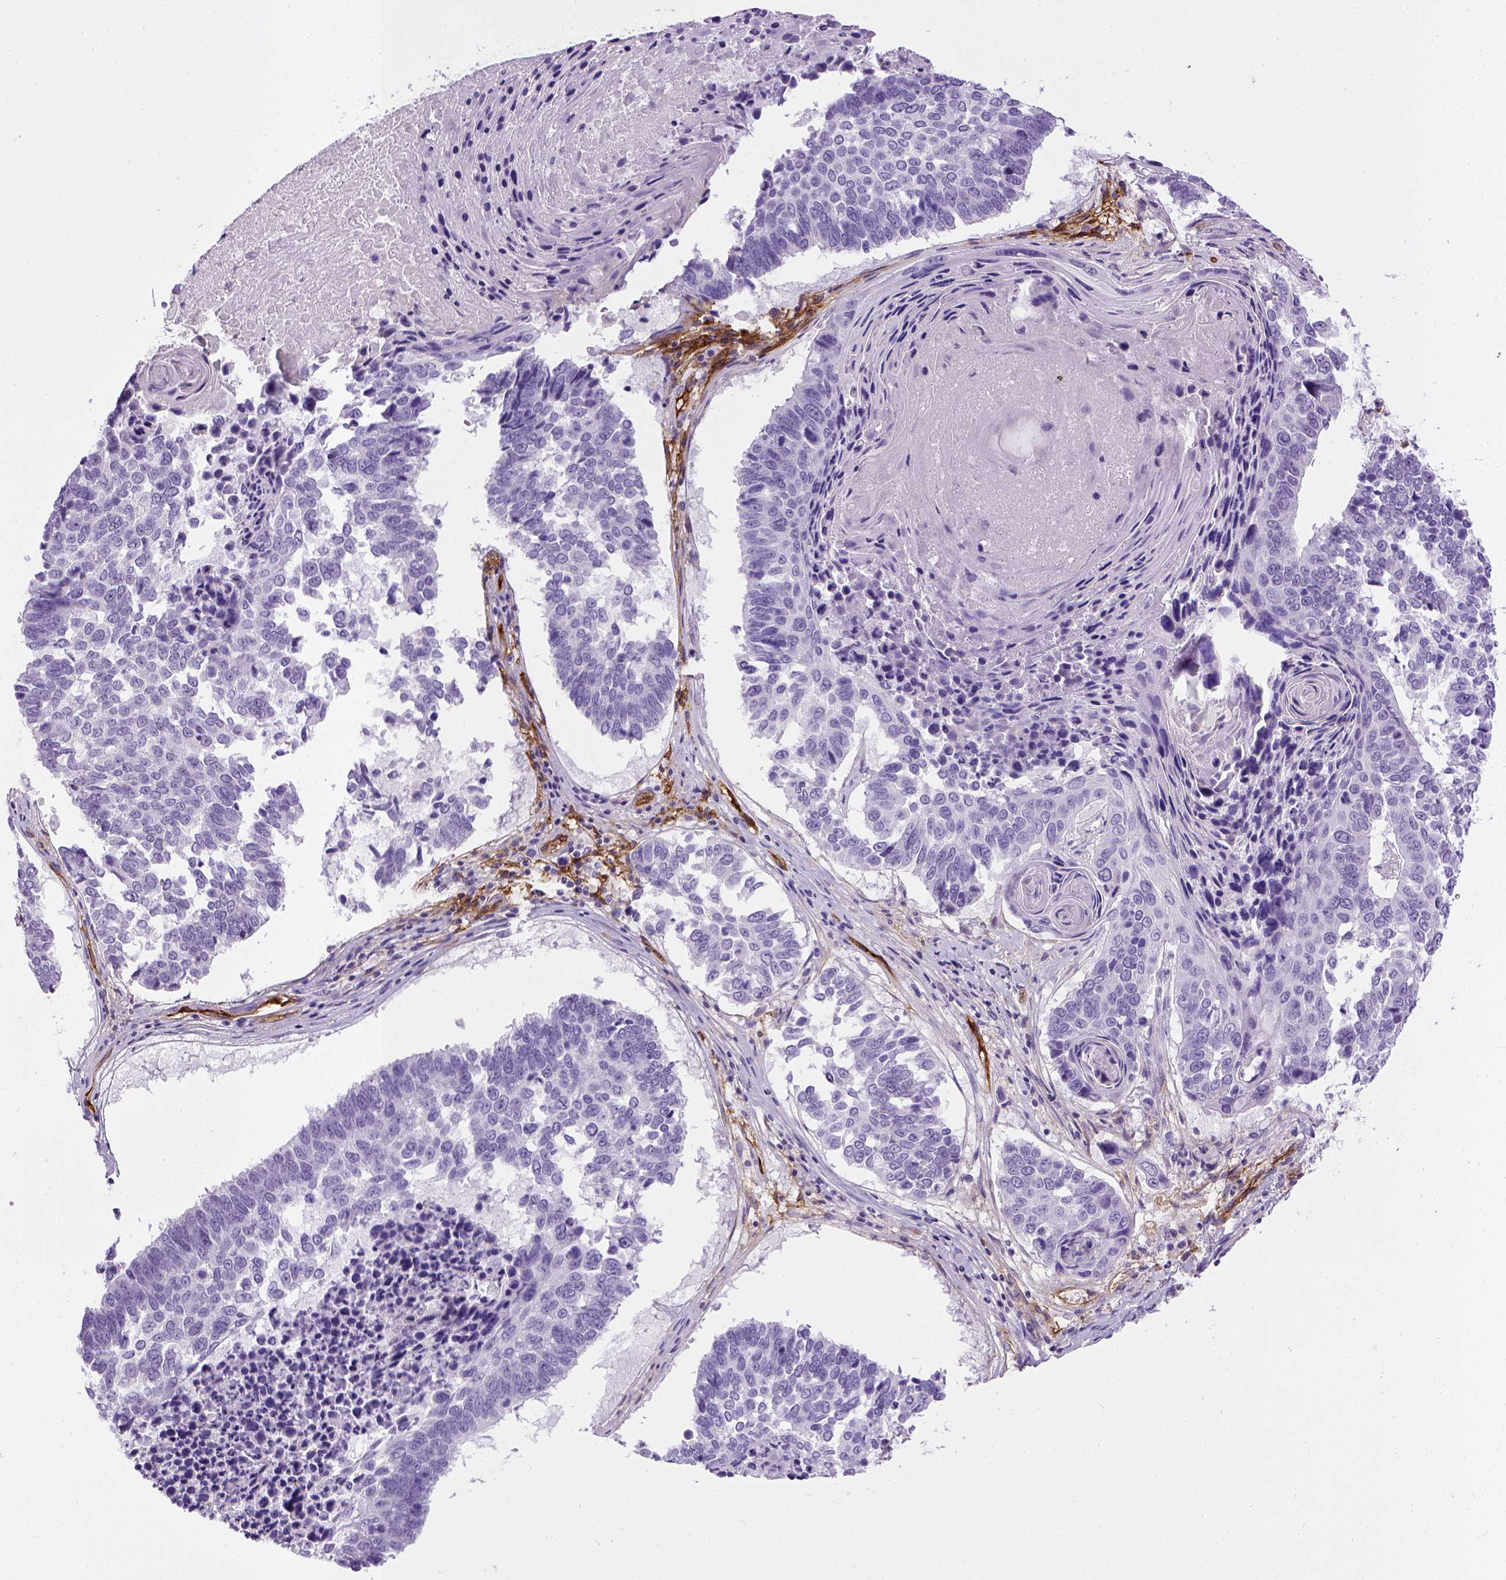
{"staining": {"intensity": "negative", "quantity": "none", "location": "none"}, "tissue": "lung cancer", "cell_type": "Tumor cells", "image_type": "cancer", "snomed": [{"axis": "morphology", "description": "Squamous cell carcinoma, NOS"}, {"axis": "topography", "description": "Lung"}], "caption": "Immunohistochemistry of human lung squamous cell carcinoma exhibits no positivity in tumor cells. (Immunohistochemistry, brightfield microscopy, high magnification).", "gene": "ENG", "patient": {"sex": "male", "age": 73}}